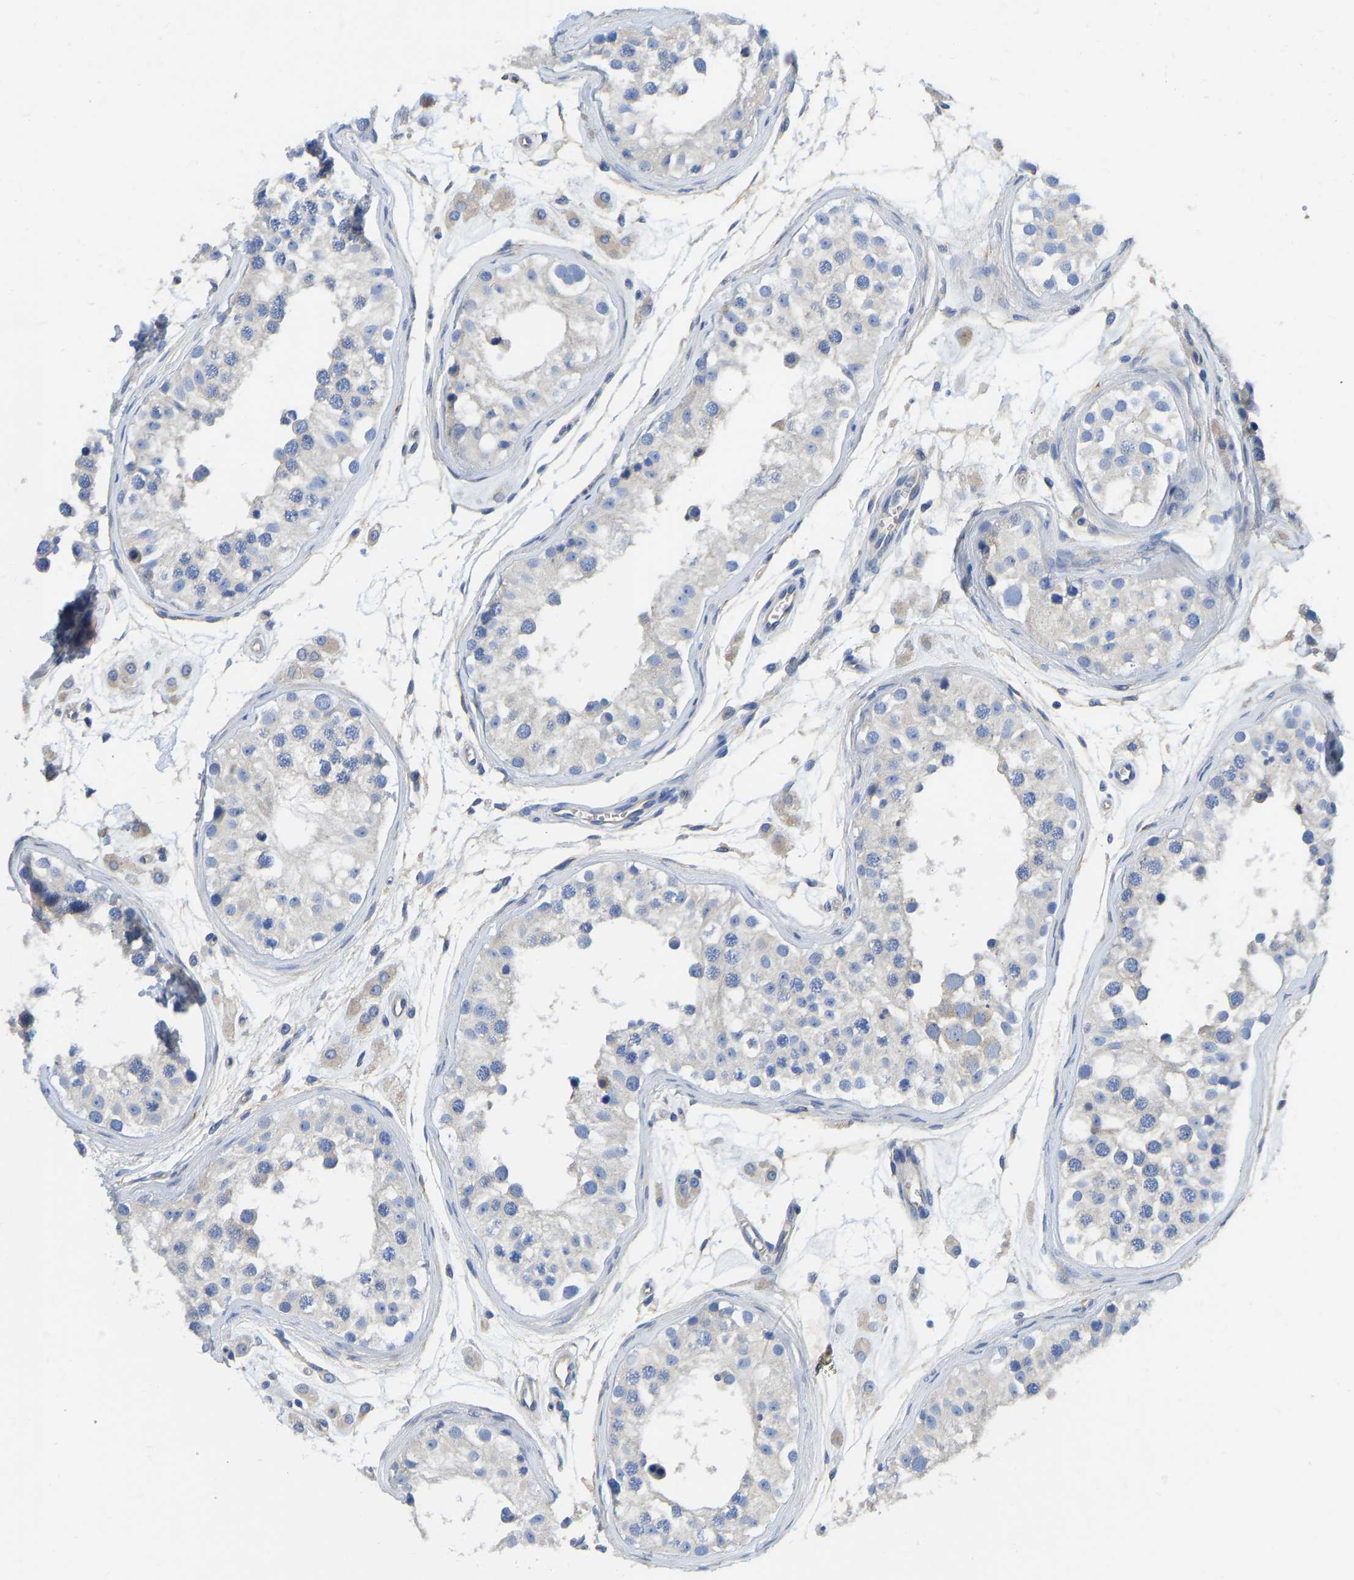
{"staining": {"intensity": "weak", "quantity": "<25%", "location": "cytoplasmic/membranous"}, "tissue": "testis", "cell_type": "Cells in seminiferous ducts", "image_type": "normal", "snomed": [{"axis": "morphology", "description": "Normal tissue, NOS"}, {"axis": "morphology", "description": "Adenocarcinoma, metastatic, NOS"}, {"axis": "topography", "description": "Testis"}], "caption": "Cells in seminiferous ducts show no significant staining in benign testis. The staining is performed using DAB brown chromogen with nuclei counter-stained in using hematoxylin.", "gene": "CHAD", "patient": {"sex": "male", "age": 26}}